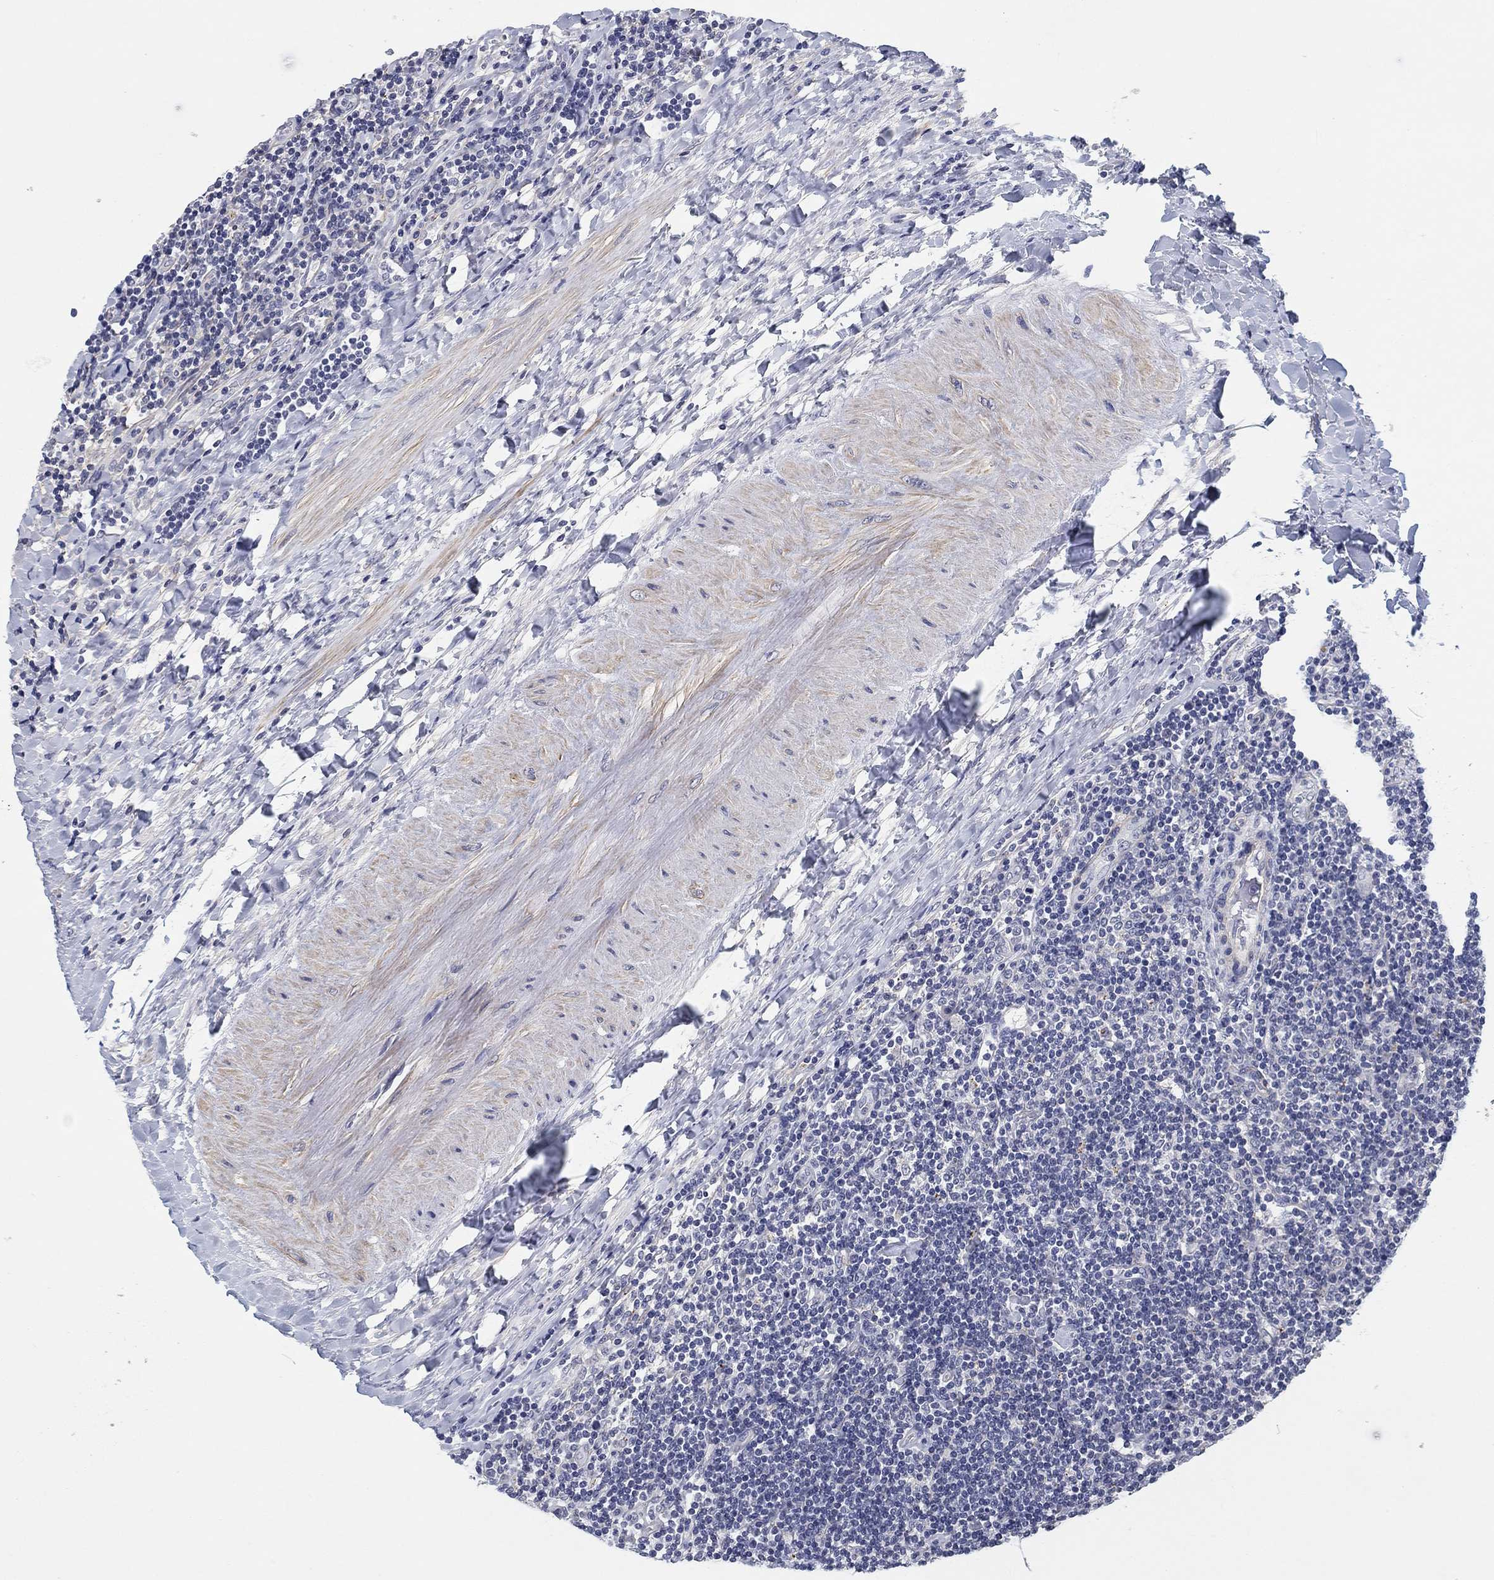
{"staining": {"intensity": "negative", "quantity": "none", "location": "none"}, "tissue": "lymphoma", "cell_type": "Tumor cells", "image_type": "cancer", "snomed": [{"axis": "morphology", "description": "Hodgkin's disease, NOS"}, {"axis": "topography", "description": "Lymph node"}], "caption": "Tumor cells show no significant staining in Hodgkin's disease.", "gene": "OTUB2", "patient": {"sex": "male", "age": 40}}